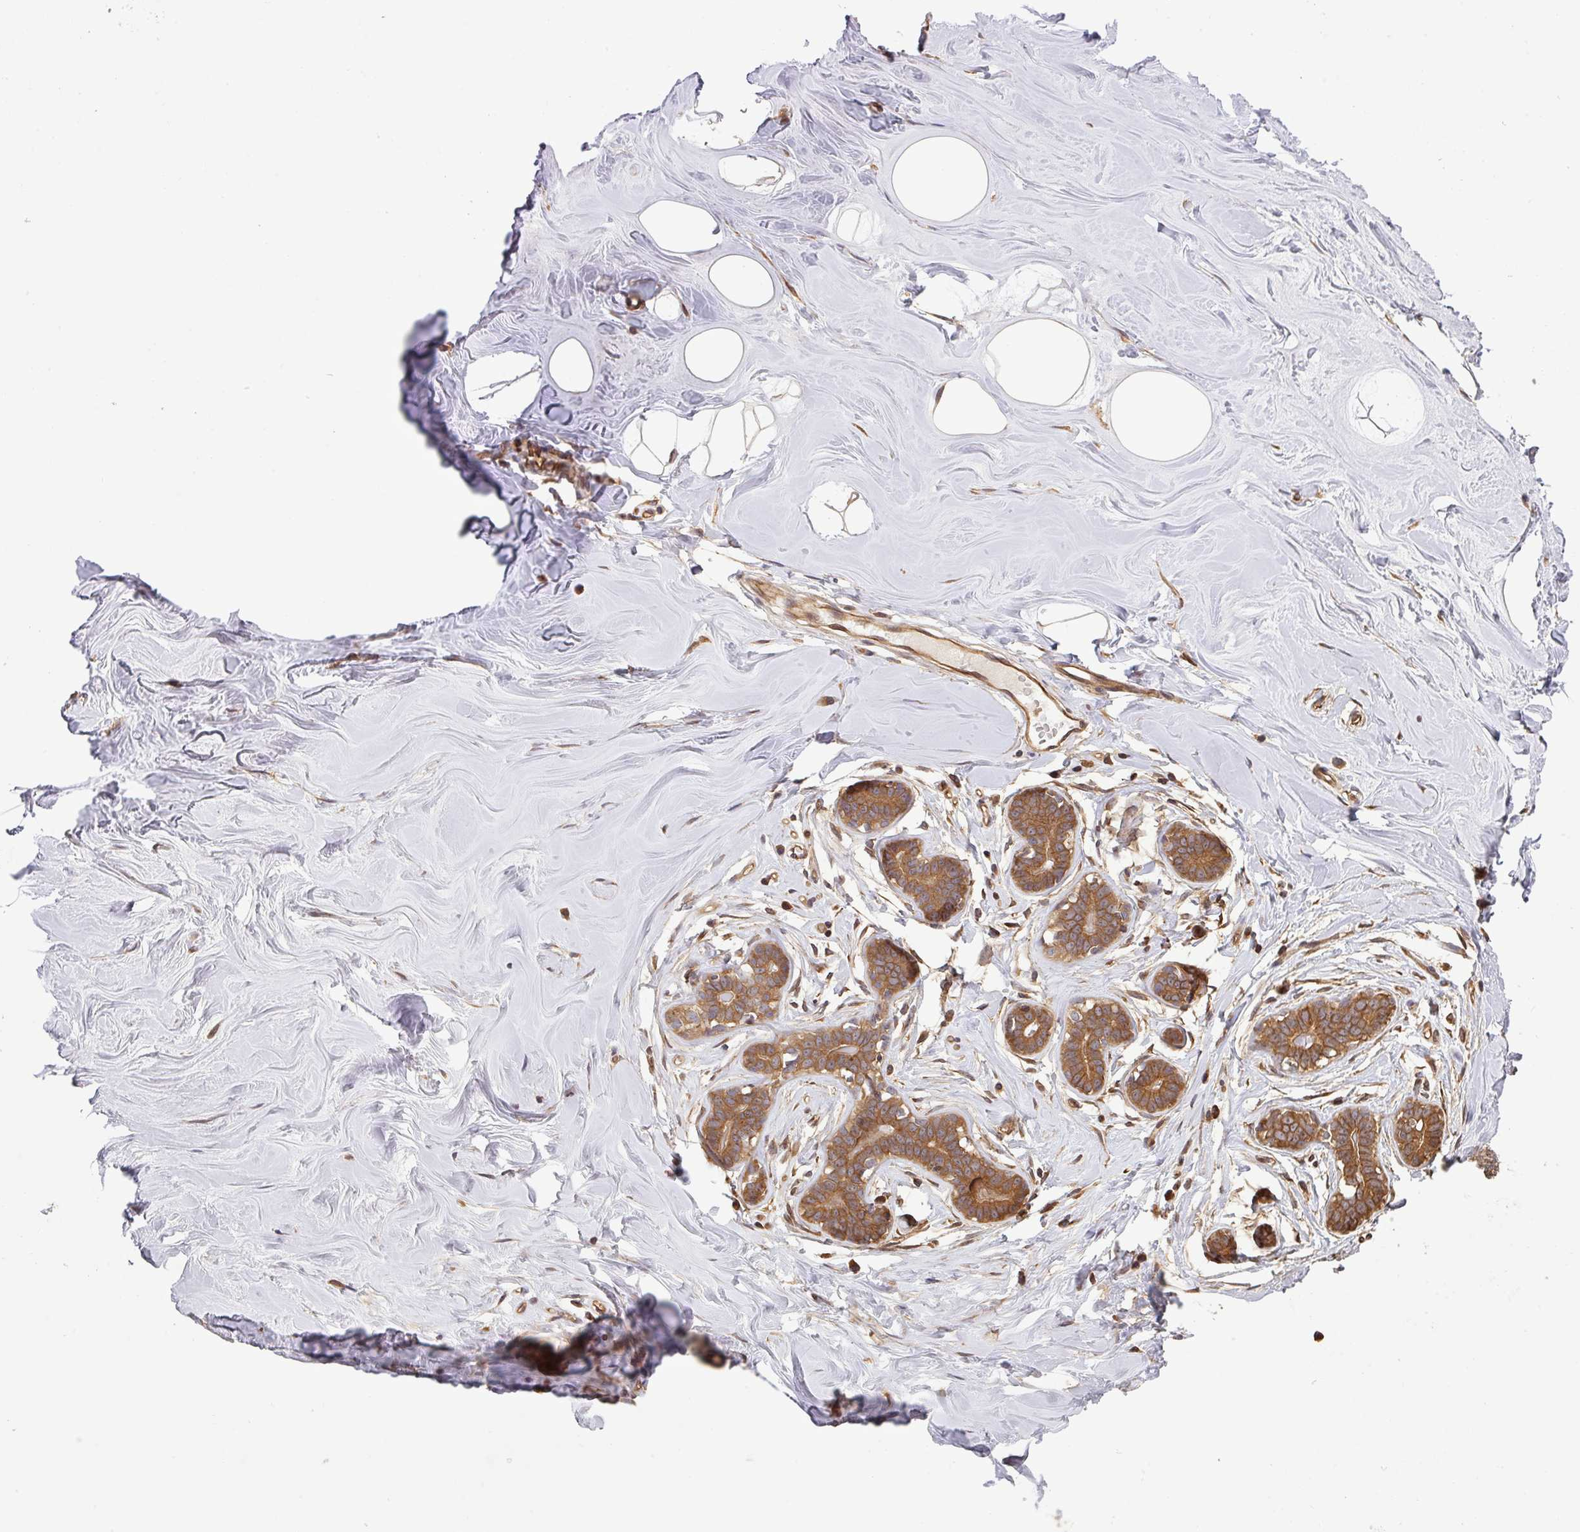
{"staining": {"intensity": "negative", "quantity": "none", "location": "none"}, "tissue": "breast", "cell_type": "Adipocytes", "image_type": "normal", "snomed": [{"axis": "morphology", "description": "Normal tissue, NOS"}, {"axis": "topography", "description": "Breast"}], "caption": "Image shows no protein positivity in adipocytes of unremarkable breast.", "gene": "VENTX", "patient": {"sex": "female", "age": 25}}